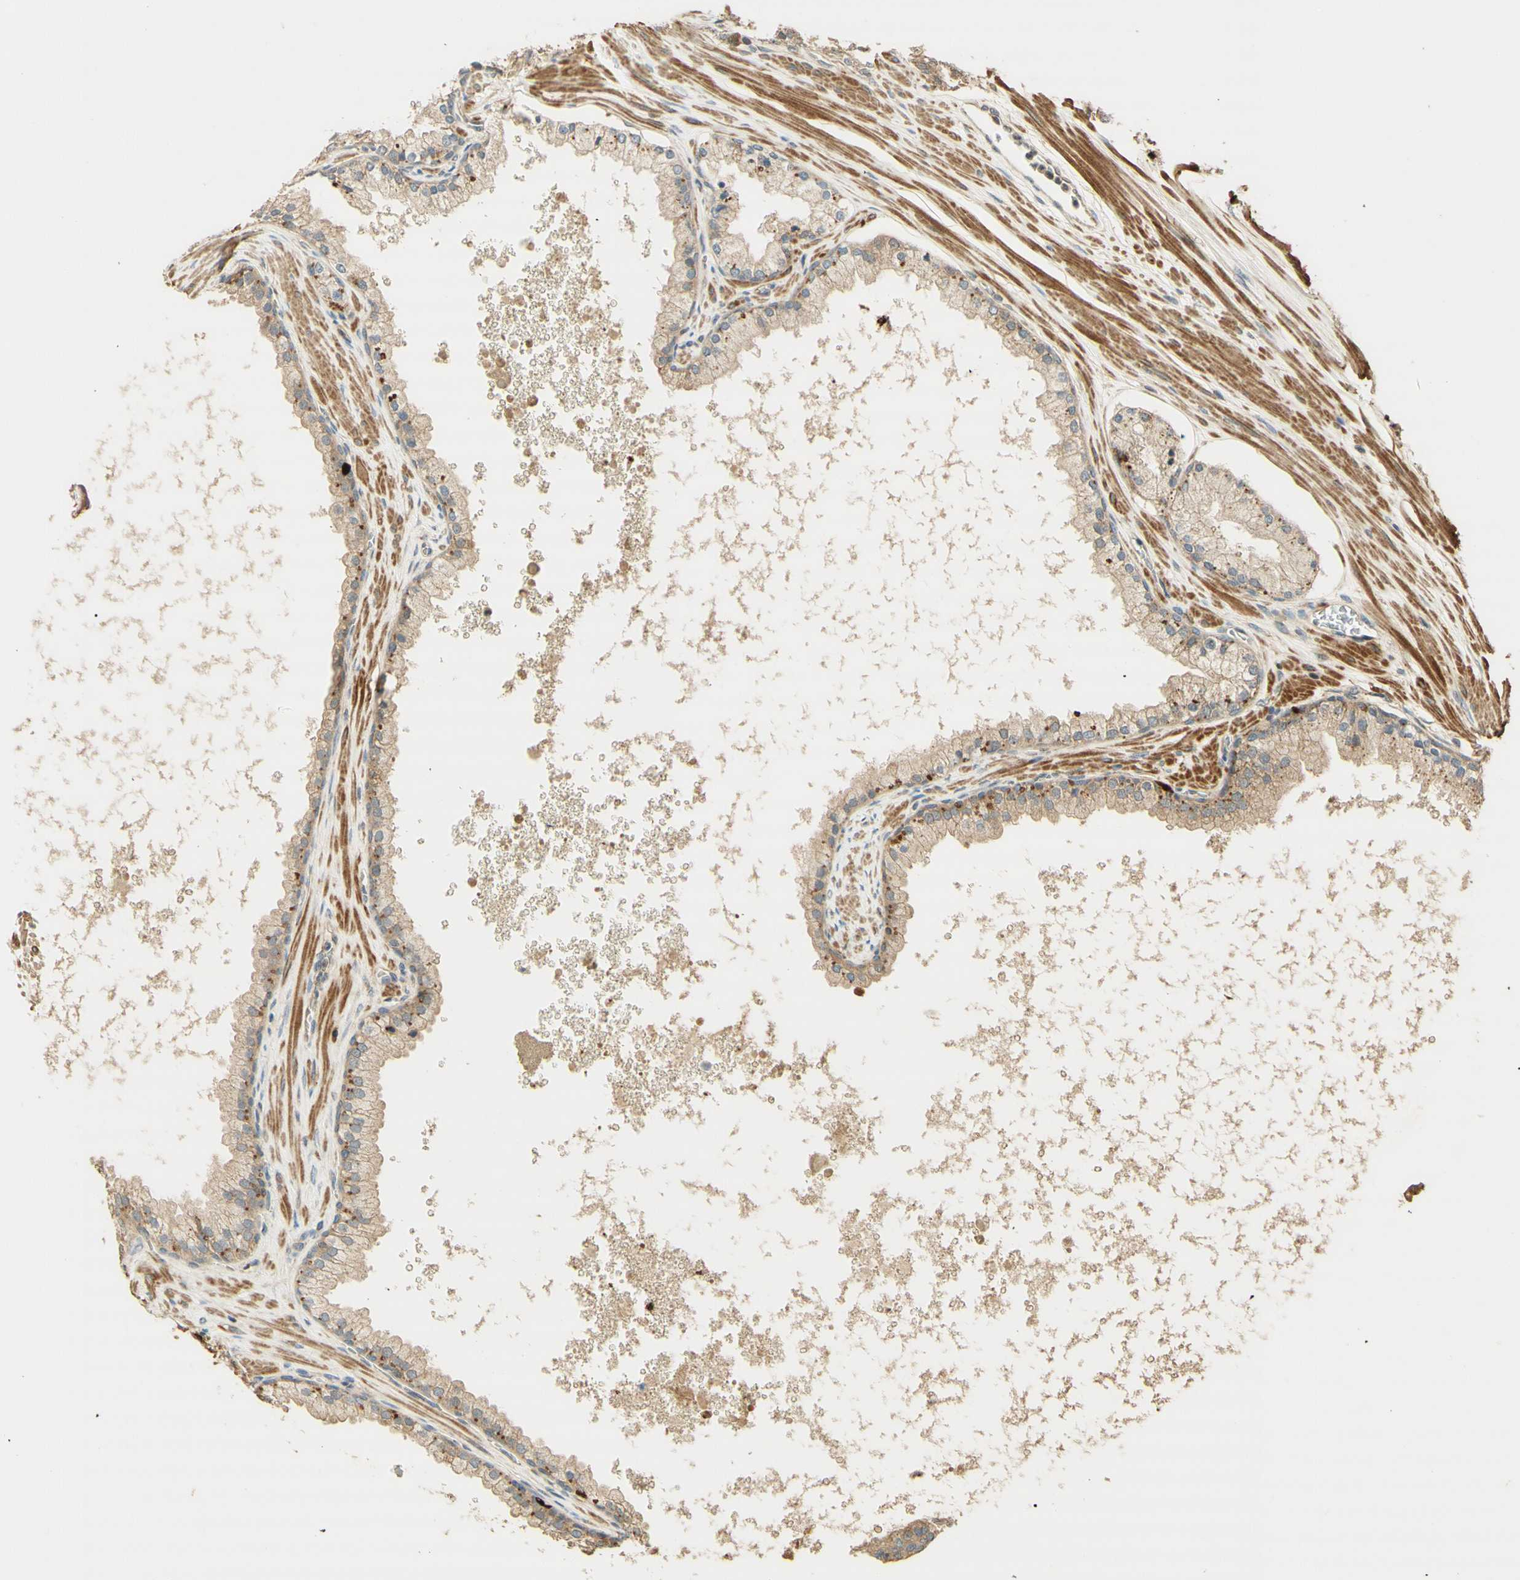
{"staining": {"intensity": "weak", "quantity": "<25%", "location": "cytoplasmic/membranous"}, "tissue": "prostate cancer", "cell_type": "Tumor cells", "image_type": "cancer", "snomed": [{"axis": "morphology", "description": "Adenocarcinoma, High grade"}, {"axis": "topography", "description": "Prostate"}], "caption": "This image is of prostate cancer stained with IHC to label a protein in brown with the nuclei are counter-stained blue. There is no positivity in tumor cells. (DAB (3,3'-diaminobenzidine) immunohistochemistry (IHC) visualized using brightfield microscopy, high magnification).", "gene": "AGER", "patient": {"sex": "male", "age": 65}}